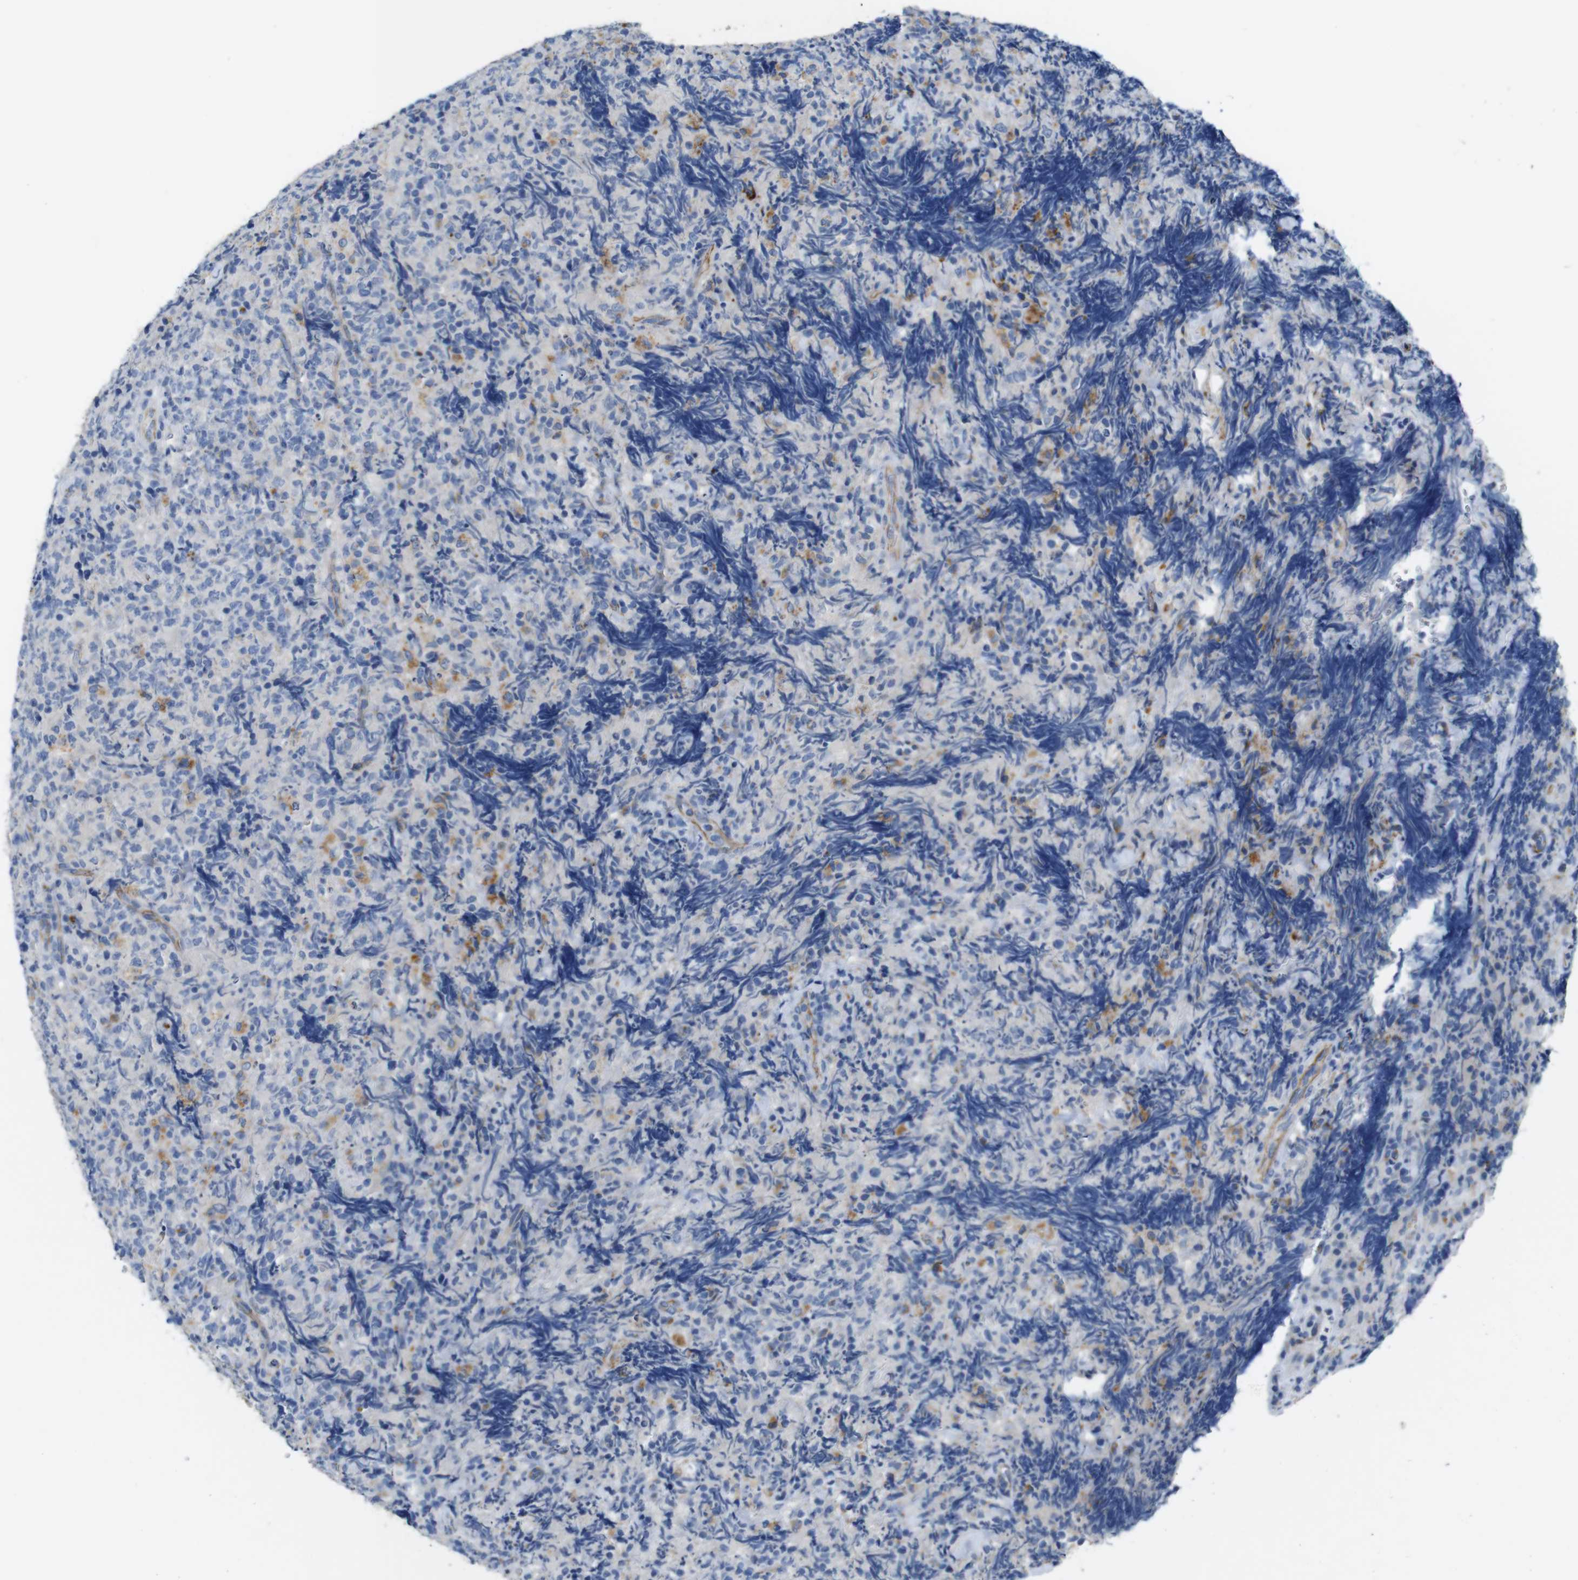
{"staining": {"intensity": "weak", "quantity": "<25%", "location": "cytoplasmic/membranous"}, "tissue": "lymphoma", "cell_type": "Tumor cells", "image_type": "cancer", "snomed": [{"axis": "morphology", "description": "Malignant lymphoma, non-Hodgkin's type, High grade"}, {"axis": "topography", "description": "Tonsil"}], "caption": "Immunohistochemistry (IHC) micrograph of lymphoma stained for a protein (brown), which reveals no positivity in tumor cells.", "gene": "NHLRC3", "patient": {"sex": "female", "age": 36}}